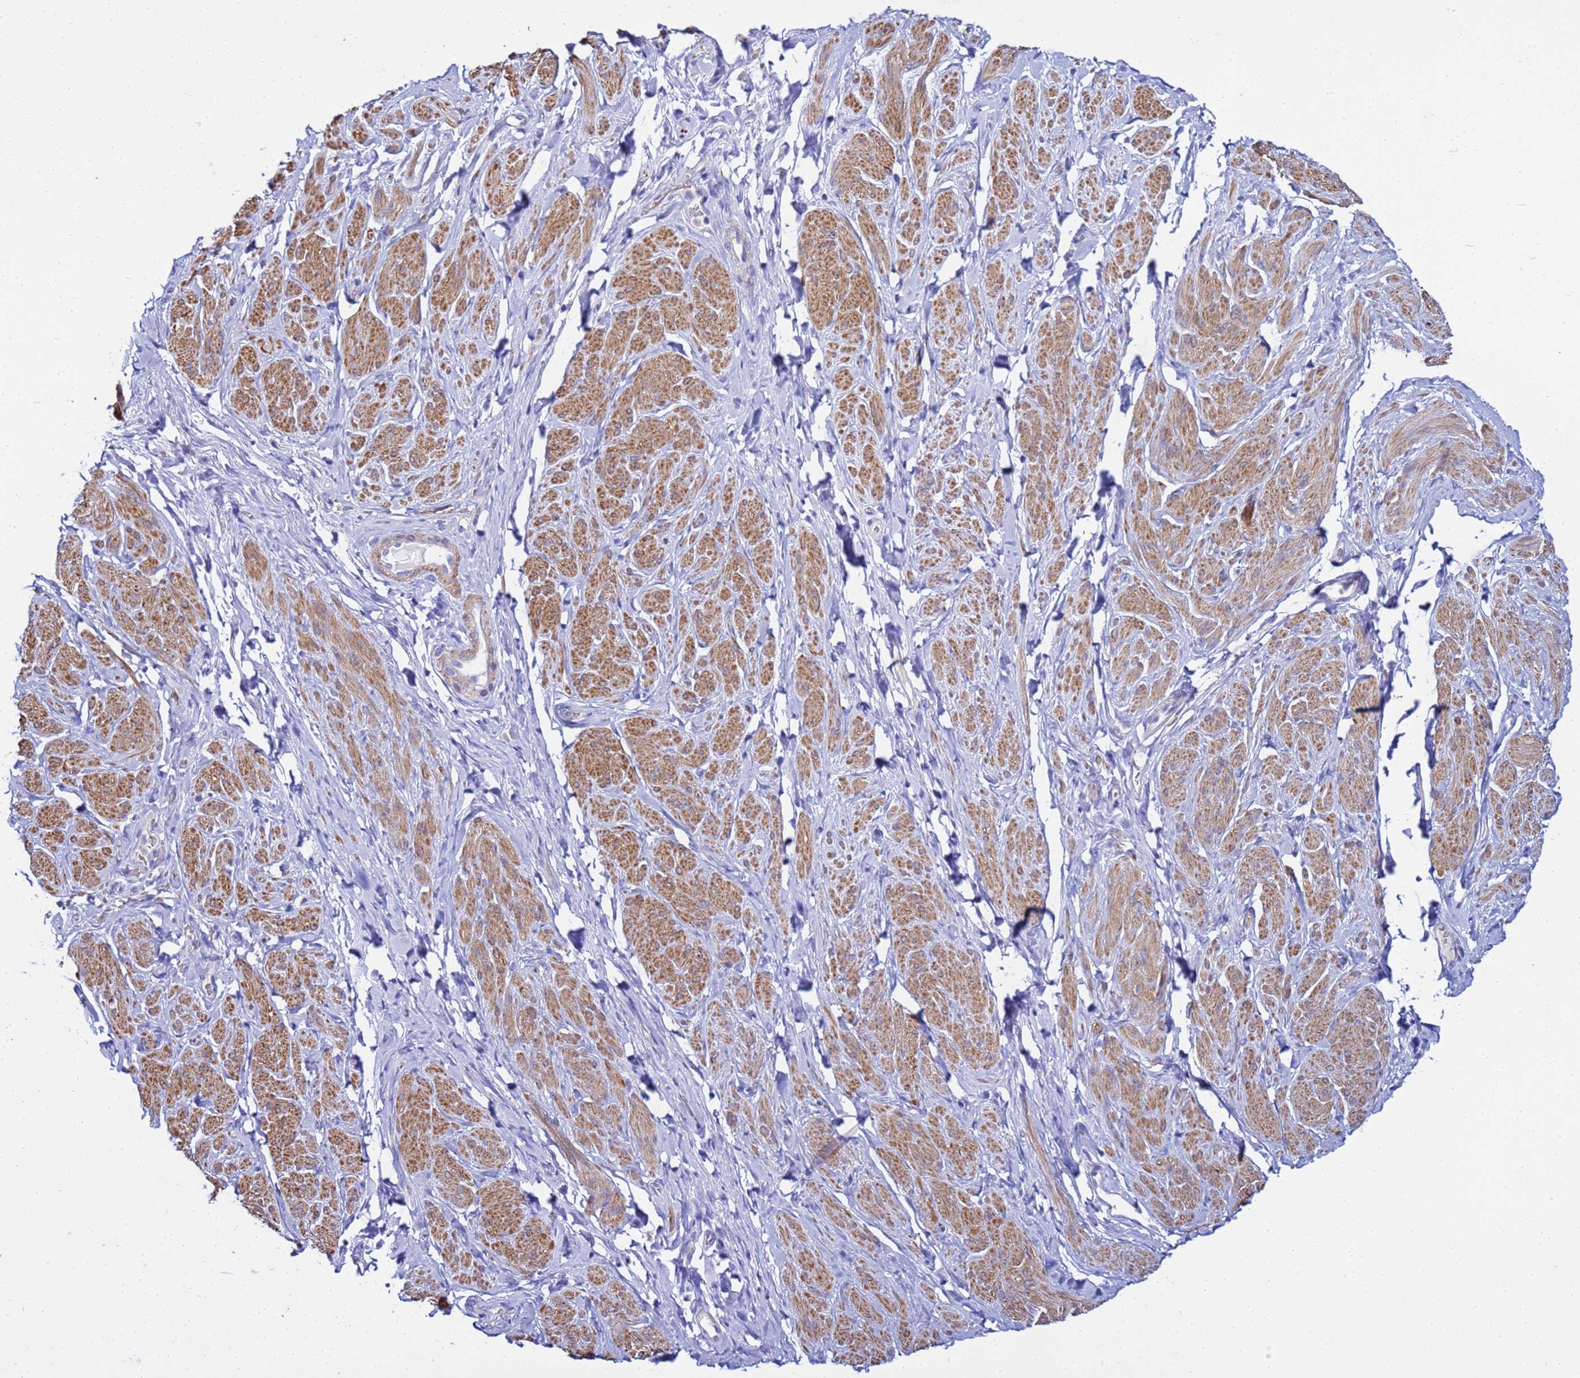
{"staining": {"intensity": "moderate", "quantity": "25%-75%", "location": "cytoplasmic/membranous"}, "tissue": "smooth muscle", "cell_type": "Smooth muscle cells", "image_type": "normal", "snomed": [{"axis": "morphology", "description": "Normal tissue, NOS"}, {"axis": "topography", "description": "Smooth muscle"}, {"axis": "topography", "description": "Peripheral nerve tissue"}], "caption": "High-magnification brightfield microscopy of unremarkable smooth muscle stained with DAB (3,3'-diaminobenzidine) (brown) and counterstained with hematoxylin (blue). smooth muscle cells exhibit moderate cytoplasmic/membranous staining is present in about25%-75% of cells.", "gene": "USP18", "patient": {"sex": "male", "age": 69}}